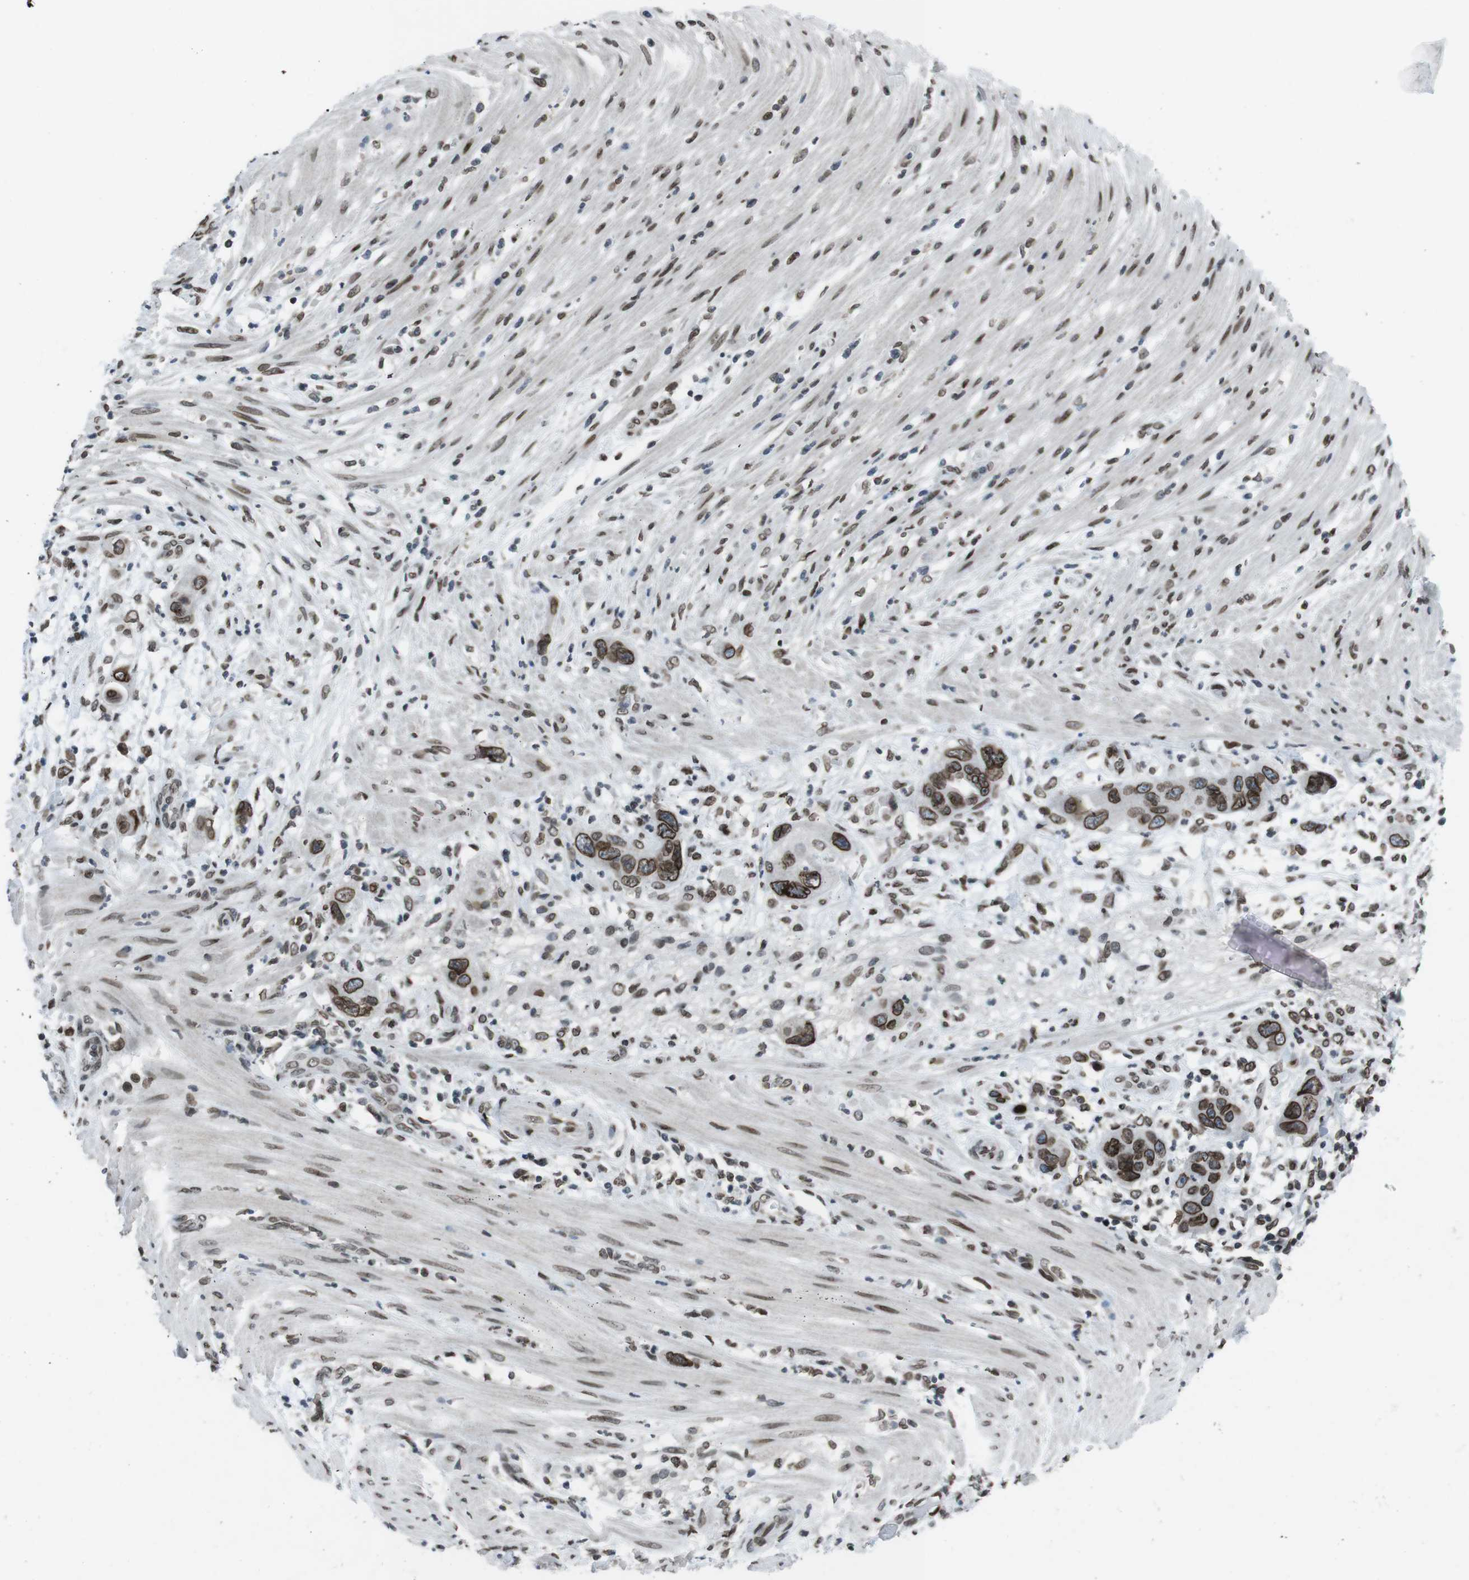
{"staining": {"intensity": "strong", "quantity": ">75%", "location": "cytoplasmic/membranous,nuclear"}, "tissue": "pancreatic cancer", "cell_type": "Tumor cells", "image_type": "cancer", "snomed": [{"axis": "morphology", "description": "Adenocarcinoma, NOS"}, {"axis": "topography", "description": "Pancreas"}], "caption": "Tumor cells show strong cytoplasmic/membranous and nuclear positivity in approximately >75% of cells in adenocarcinoma (pancreatic). (DAB (3,3'-diaminobenzidine) IHC with brightfield microscopy, high magnification).", "gene": "MAD1L1", "patient": {"sex": "female", "age": 71}}